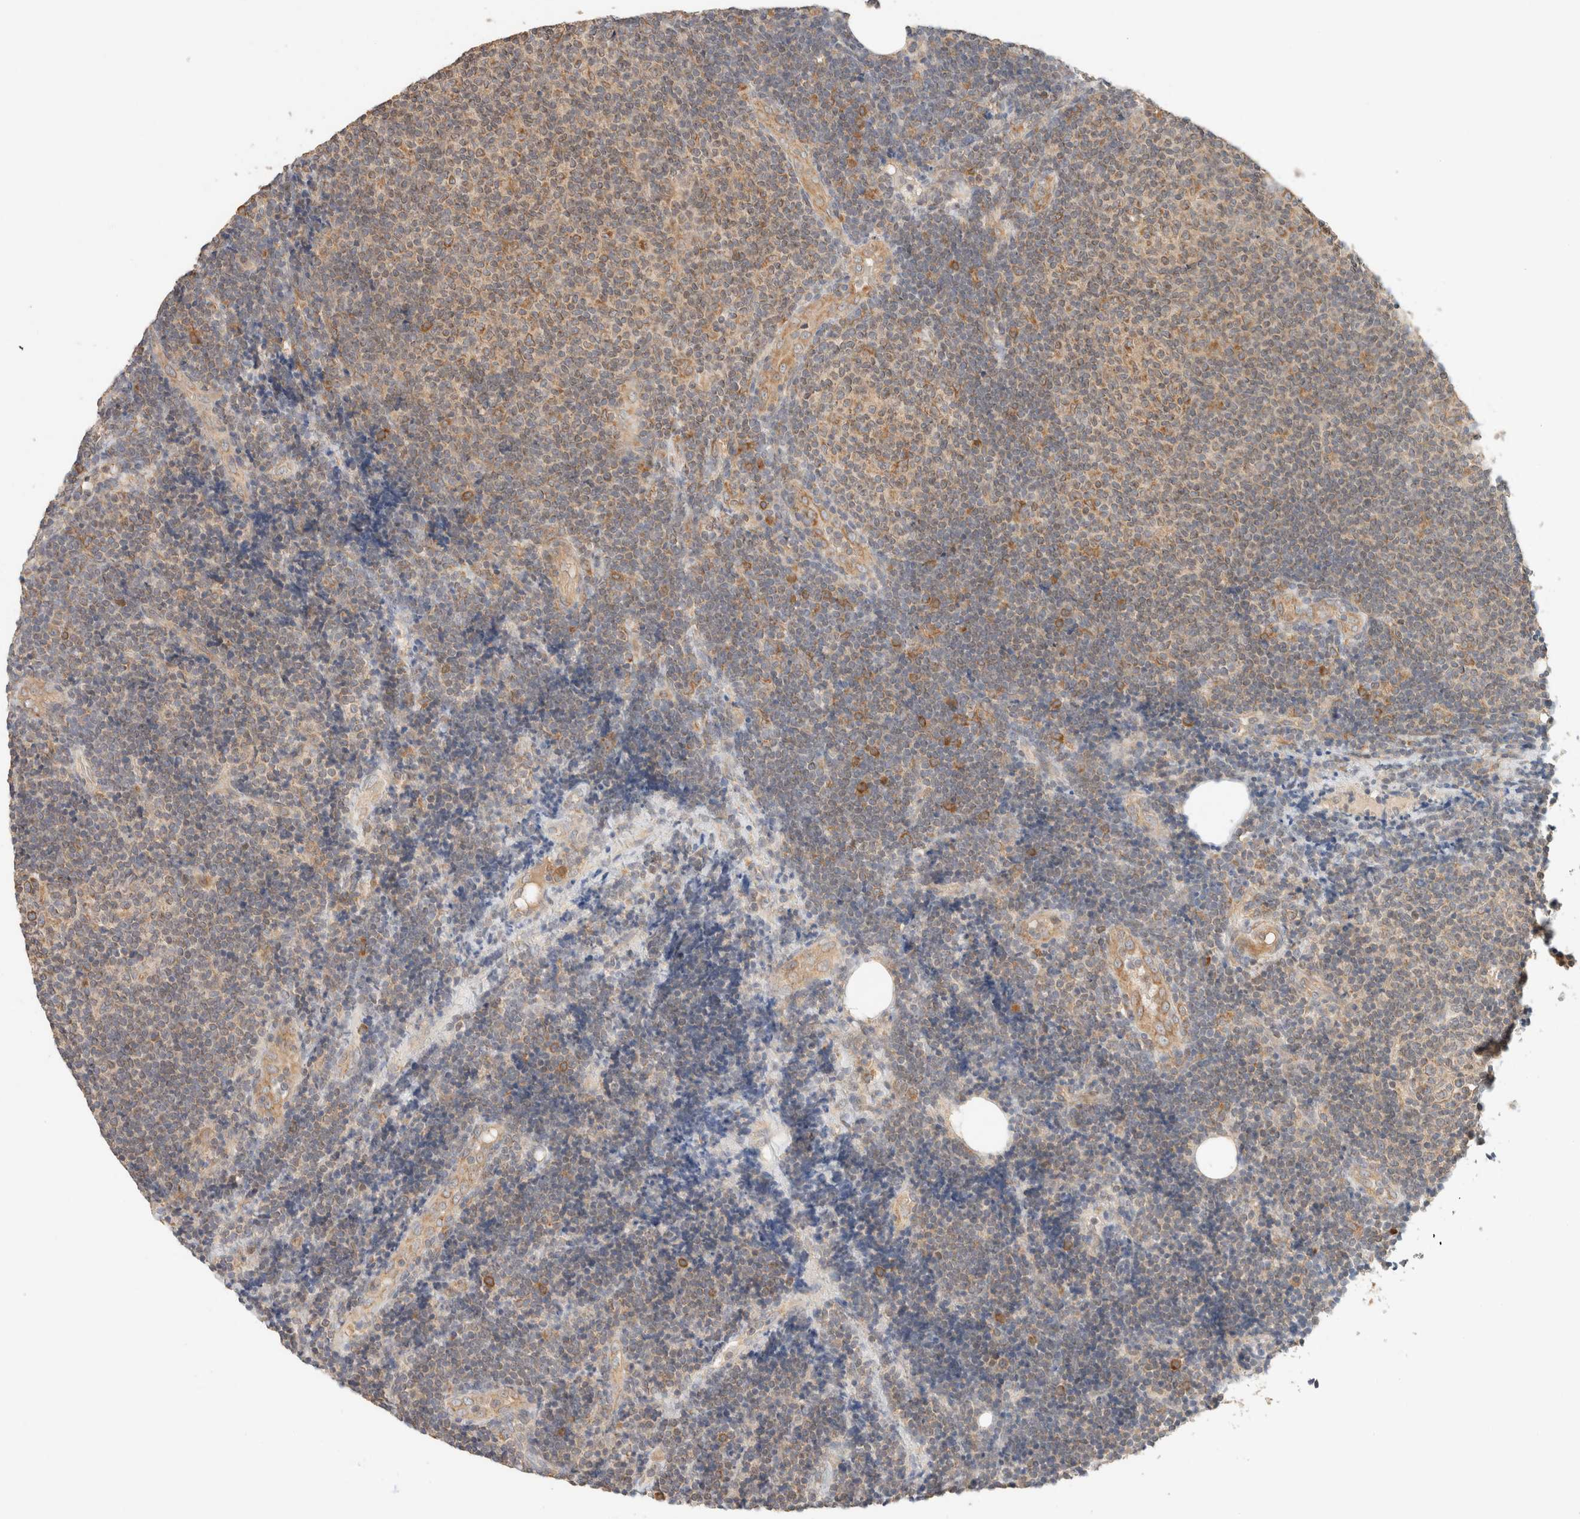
{"staining": {"intensity": "moderate", "quantity": "<25%", "location": "cytoplasmic/membranous"}, "tissue": "lymphoma", "cell_type": "Tumor cells", "image_type": "cancer", "snomed": [{"axis": "morphology", "description": "Malignant lymphoma, non-Hodgkin's type, Low grade"}, {"axis": "topography", "description": "Lymph node"}], "caption": "Low-grade malignant lymphoma, non-Hodgkin's type was stained to show a protein in brown. There is low levels of moderate cytoplasmic/membranous staining in approximately <25% of tumor cells. The staining was performed using DAB (3,3'-diaminobenzidine), with brown indicating positive protein expression. Nuclei are stained blue with hematoxylin.", "gene": "TACC1", "patient": {"sex": "male", "age": 83}}